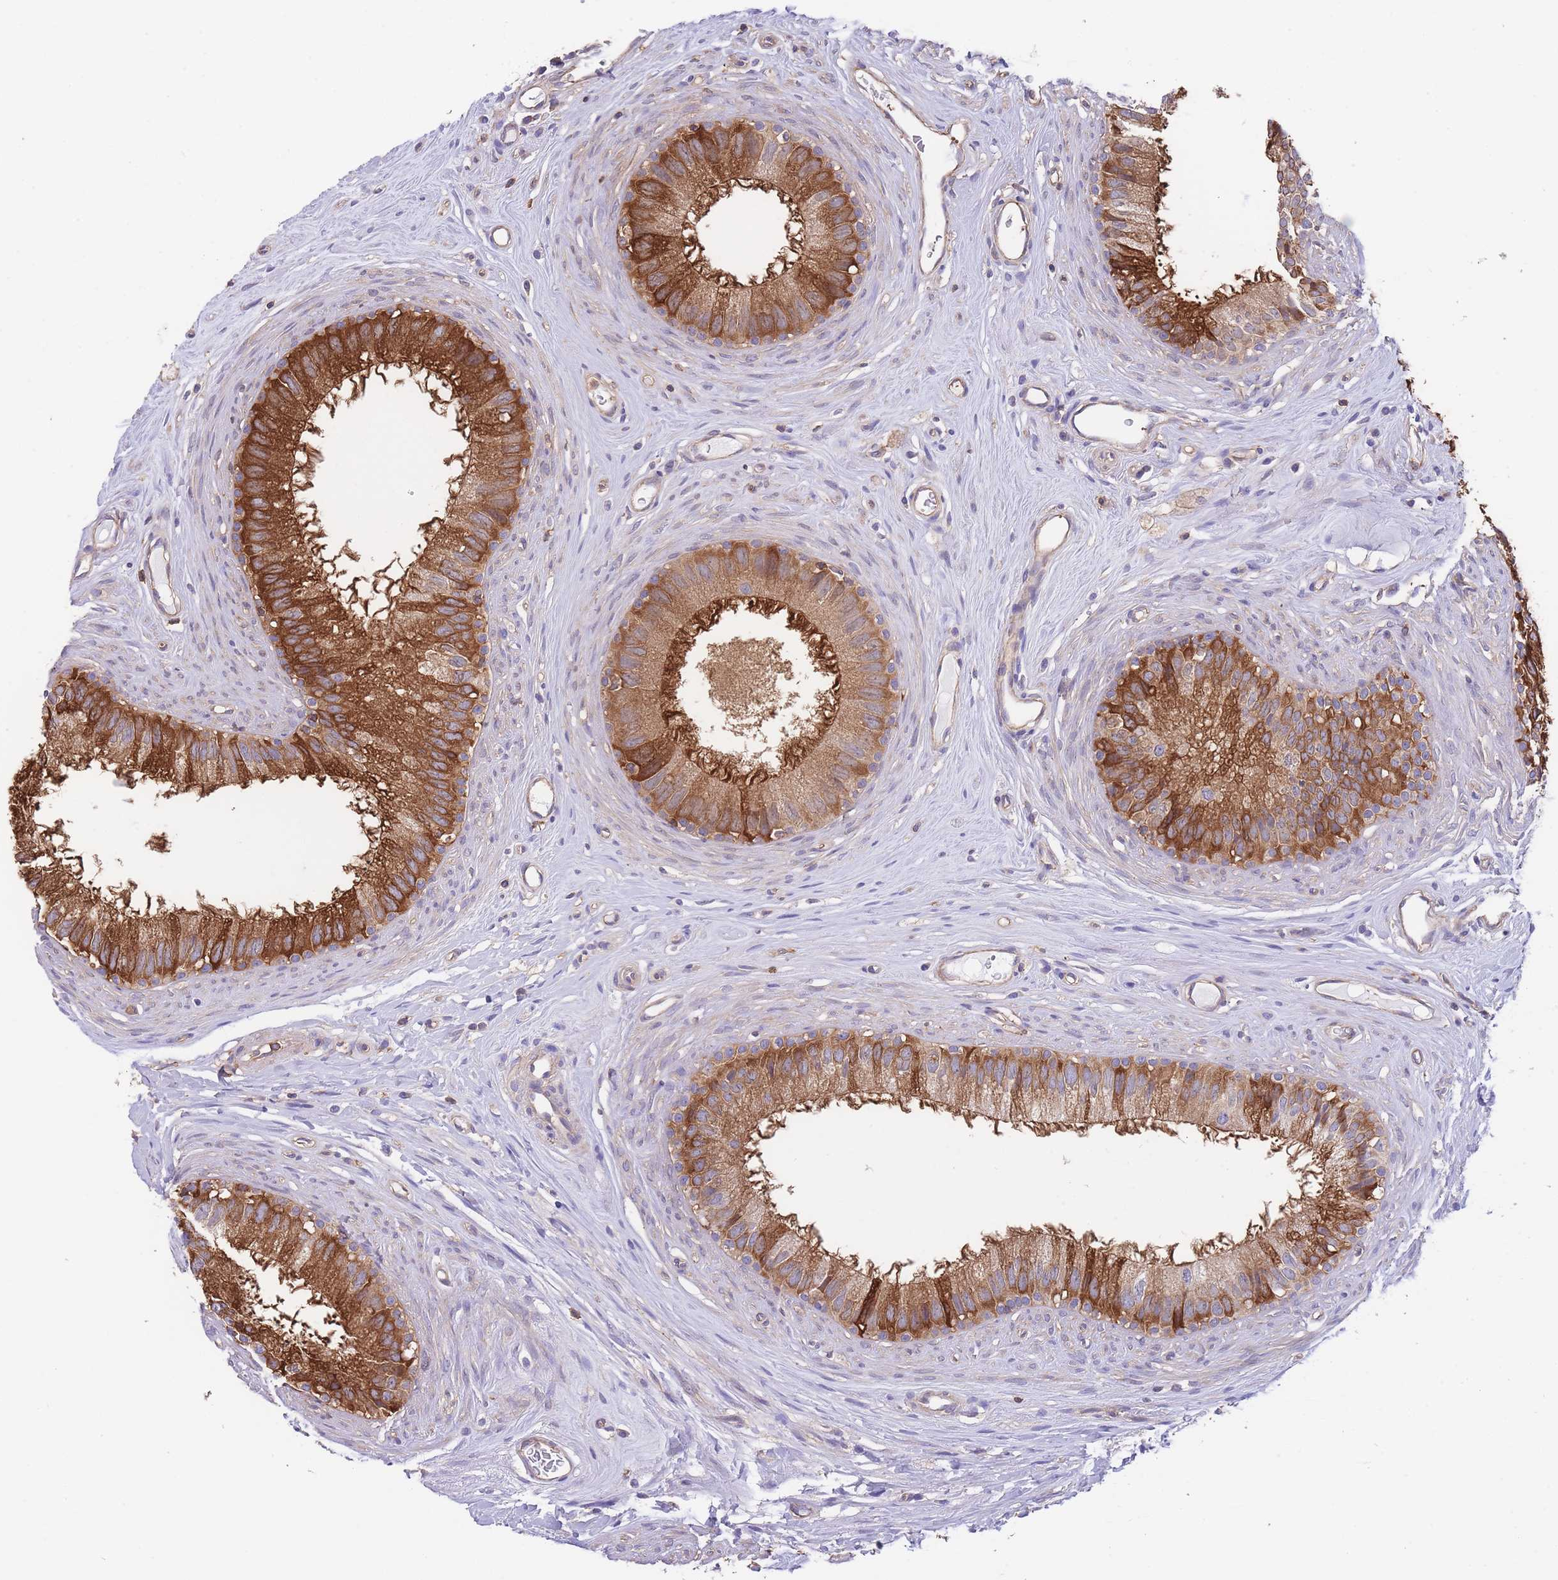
{"staining": {"intensity": "strong", "quantity": ">75%", "location": "cytoplasmic/membranous"}, "tissue": "epididymis", "cell_type": "Glandular cells", "image_type": "normal", "snomed": [{"axis": "morphology", "description": "Normal tissue, NOS"}, {"axis": "topography", "description": "Epididymis"}], "caption": "Immunohistochemistry image of unremarkable human epididymis stained for a protein (brown), which displays high levels of strong cytoplasmic/membranous staining in approximately >75% of glandular cells.", "gene": "LRRN4CL", "patient": {"sex": "male", "age": 80}}